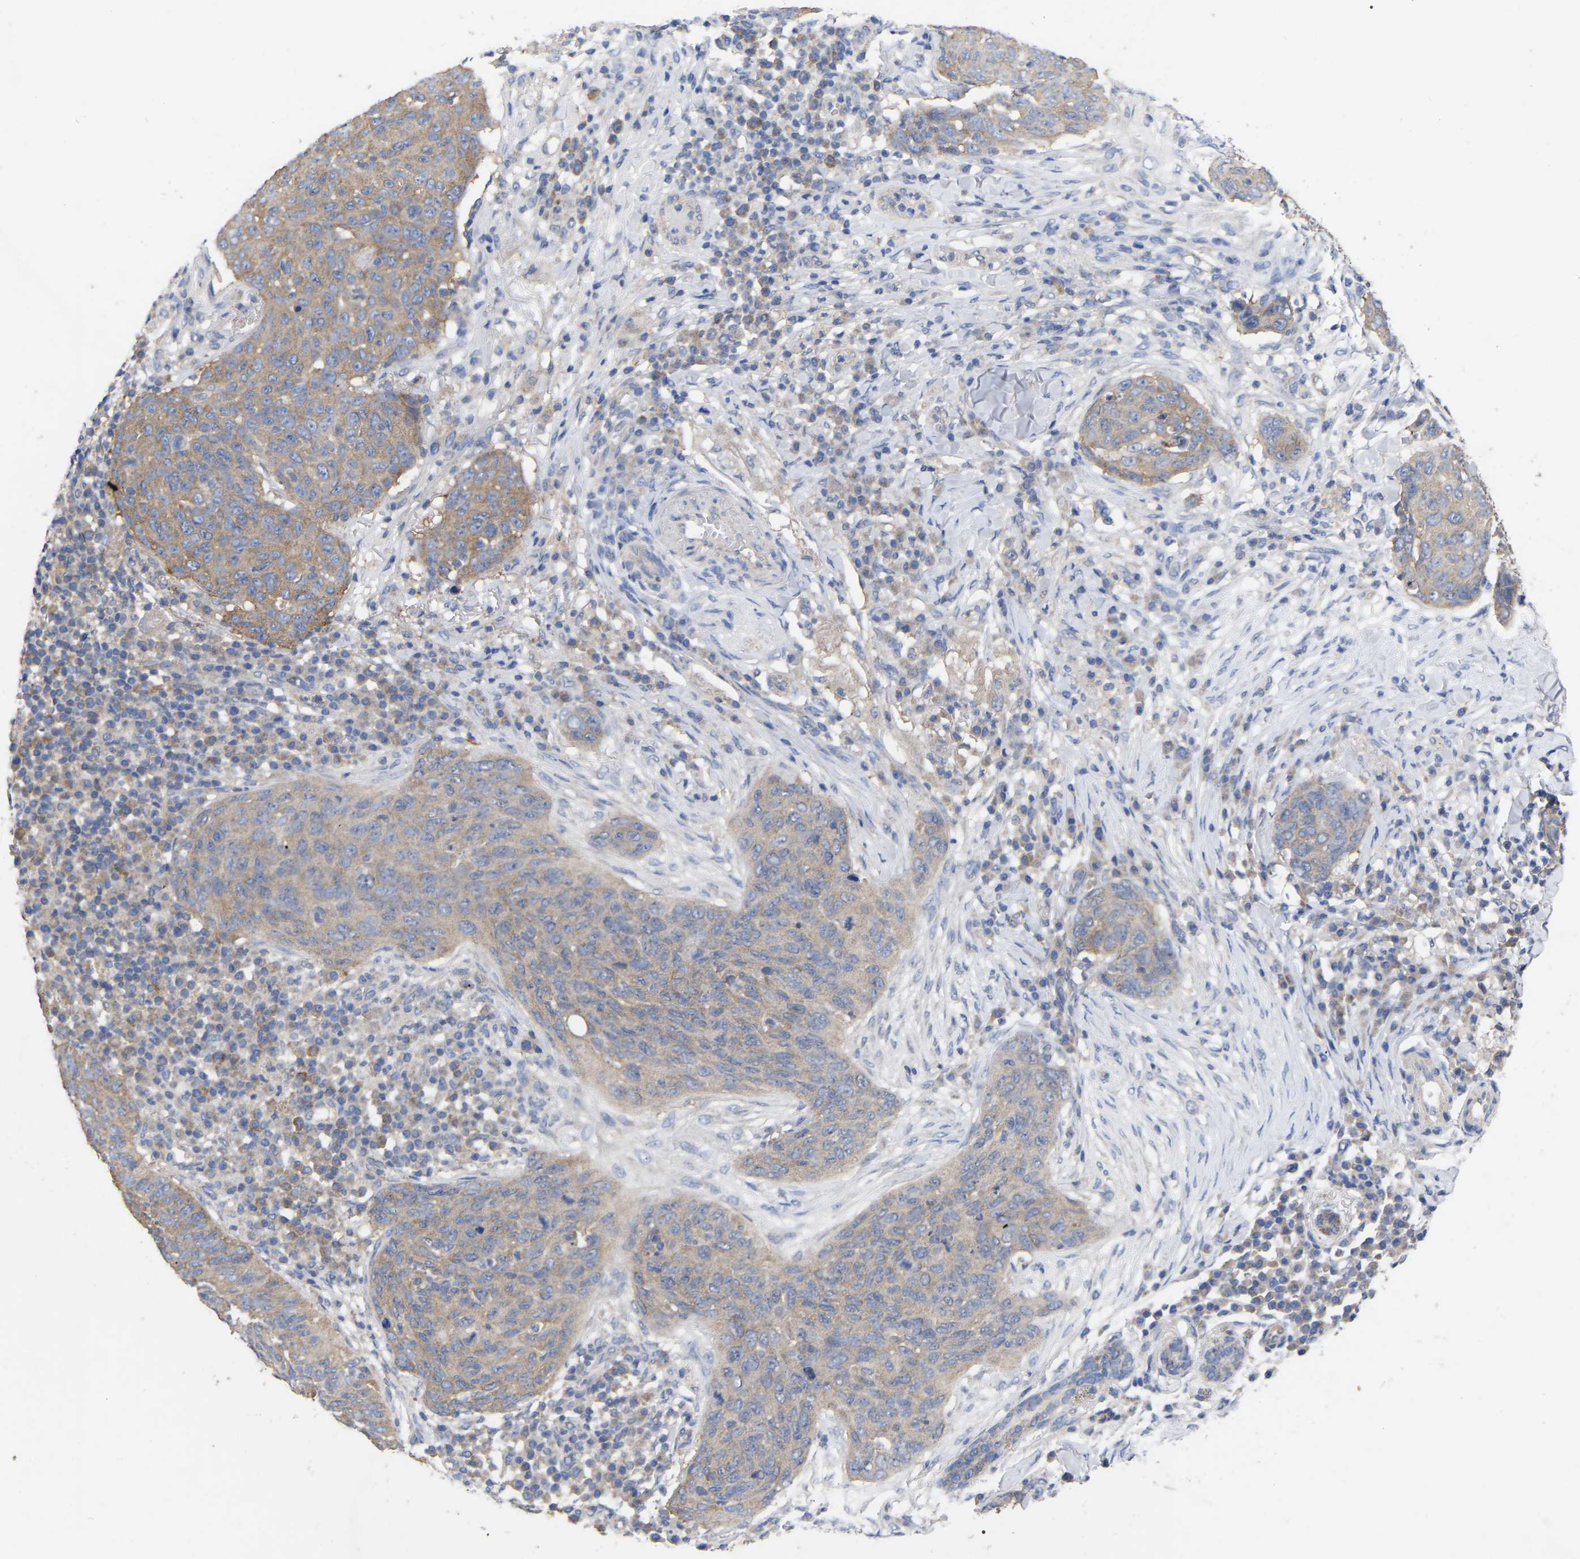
{"staining": {"intensity": "weak", "quantity": "25%-75%", "location": "cytoplasmic/membranous"}, "tissue": "skin cancer", "cell_type": "Tumor cells", "image_type": "cancer", "snomed": [{"axis": "morphology", "description": "Squamous cell carcinoma in situ, NOS"}, {"axis": "morphology", "description": "Squamous cell carcinoma, NOS"}, {"axis": "topography", "description": "Skin"}], "caption": "Protein expression analysis of skin cancer (squamous cell carcinoma) demonstrates weak cytoplasmic/membranous positivity in about 25%-75% of tumor cells.", "gene": "TCP1", "patient": {"sex": "male", "age": 93}}